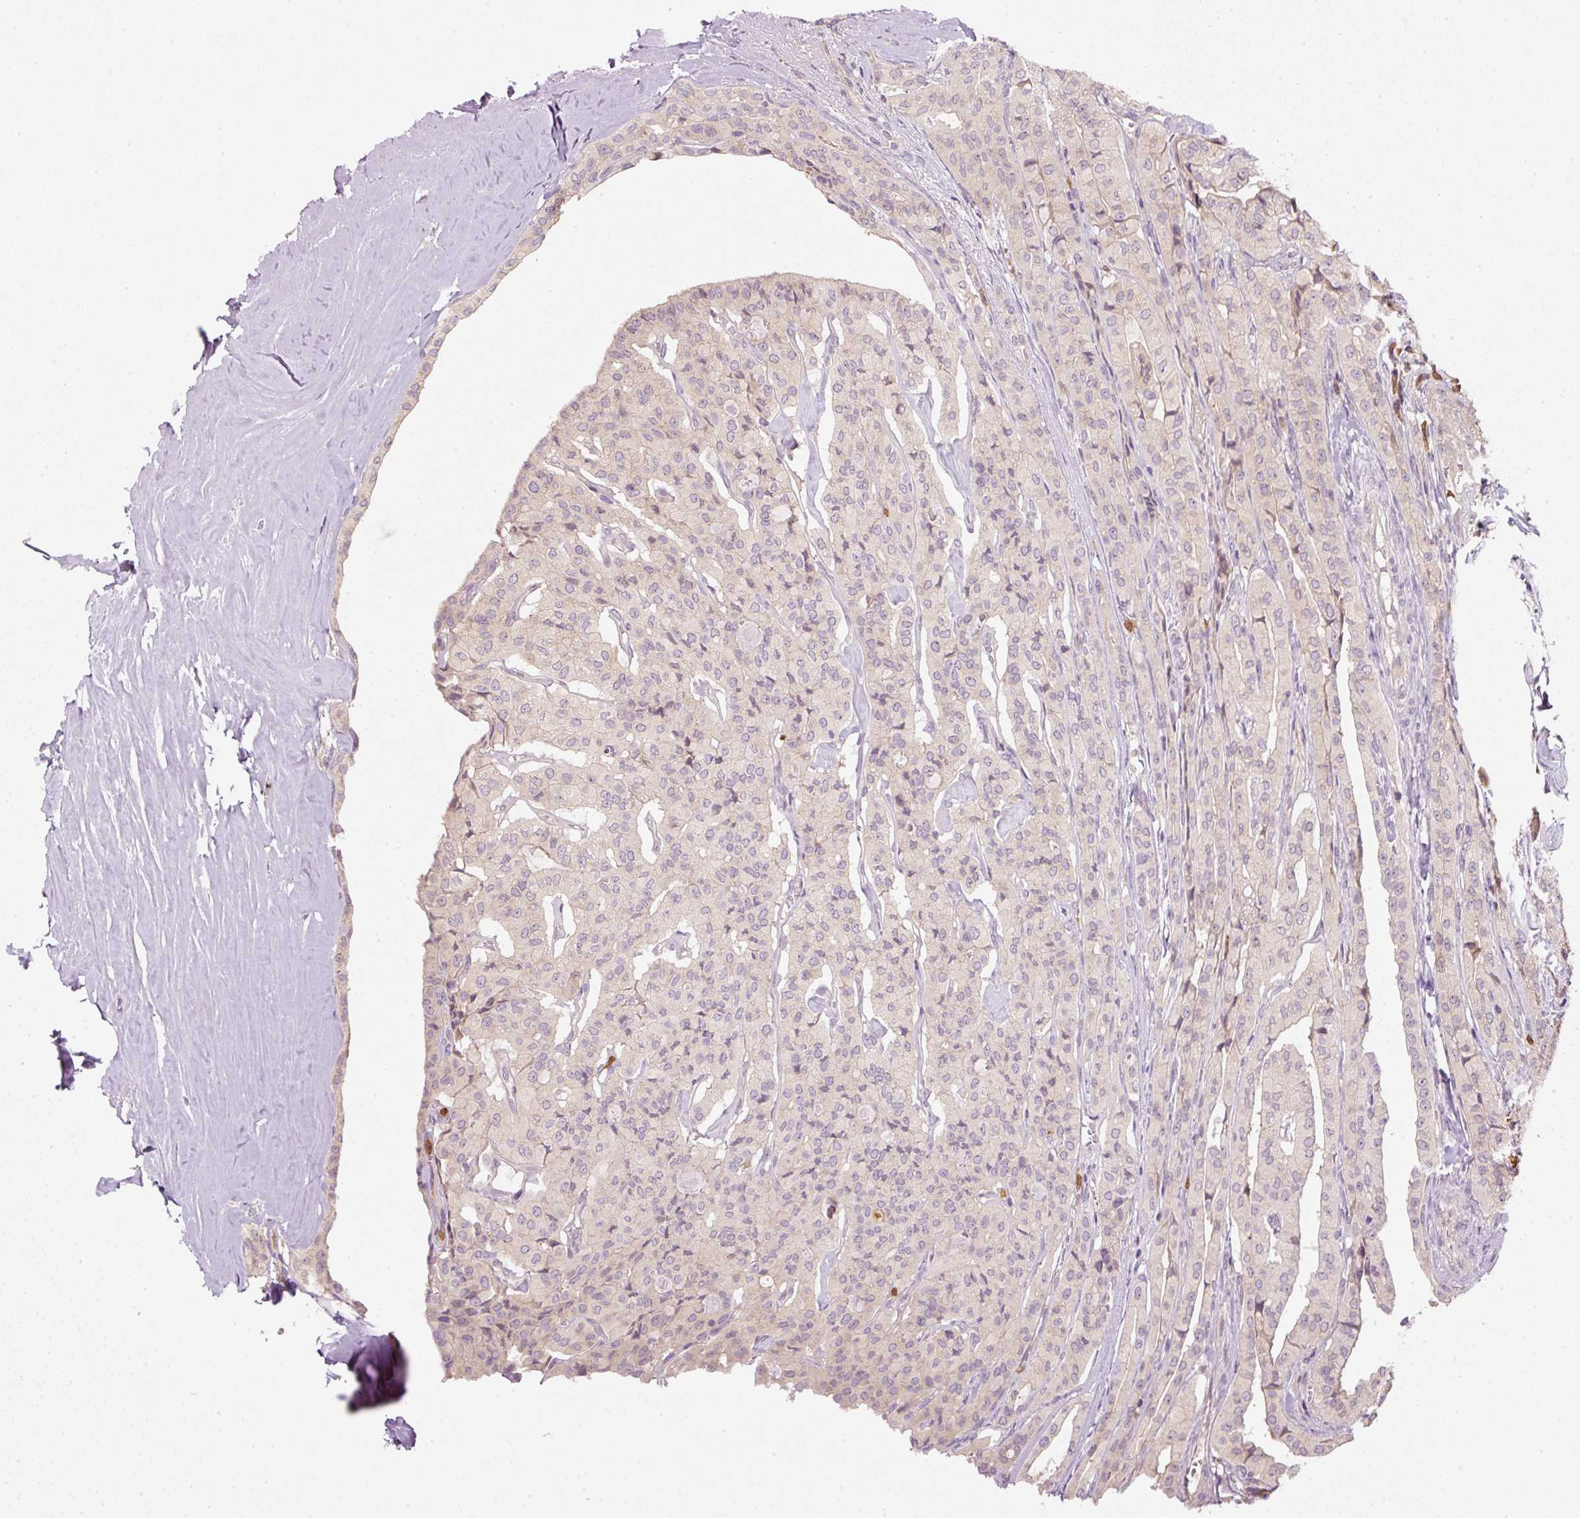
{"staining": {"intensity": "negative", "quantity": "none", "location": "none"}, "tissue": "thyroid cancer", "cell_type": "Tumor cells", "image_type": "cancer", "snomed": [{"axis": "morphology", "description": "Papillary adenocarcinoma, NOS"}, {"axis": "topography", "description": "Thyroid gland"}], "caption": "This is a histopathology image of immunohistochemistry (IHC) staining of thyroid cancer, which shows no expression in tumor cells. Nuclei are stained in blue.", "gene": "CTTNBP2", "patient": {"sex": "female", "age": 59}}